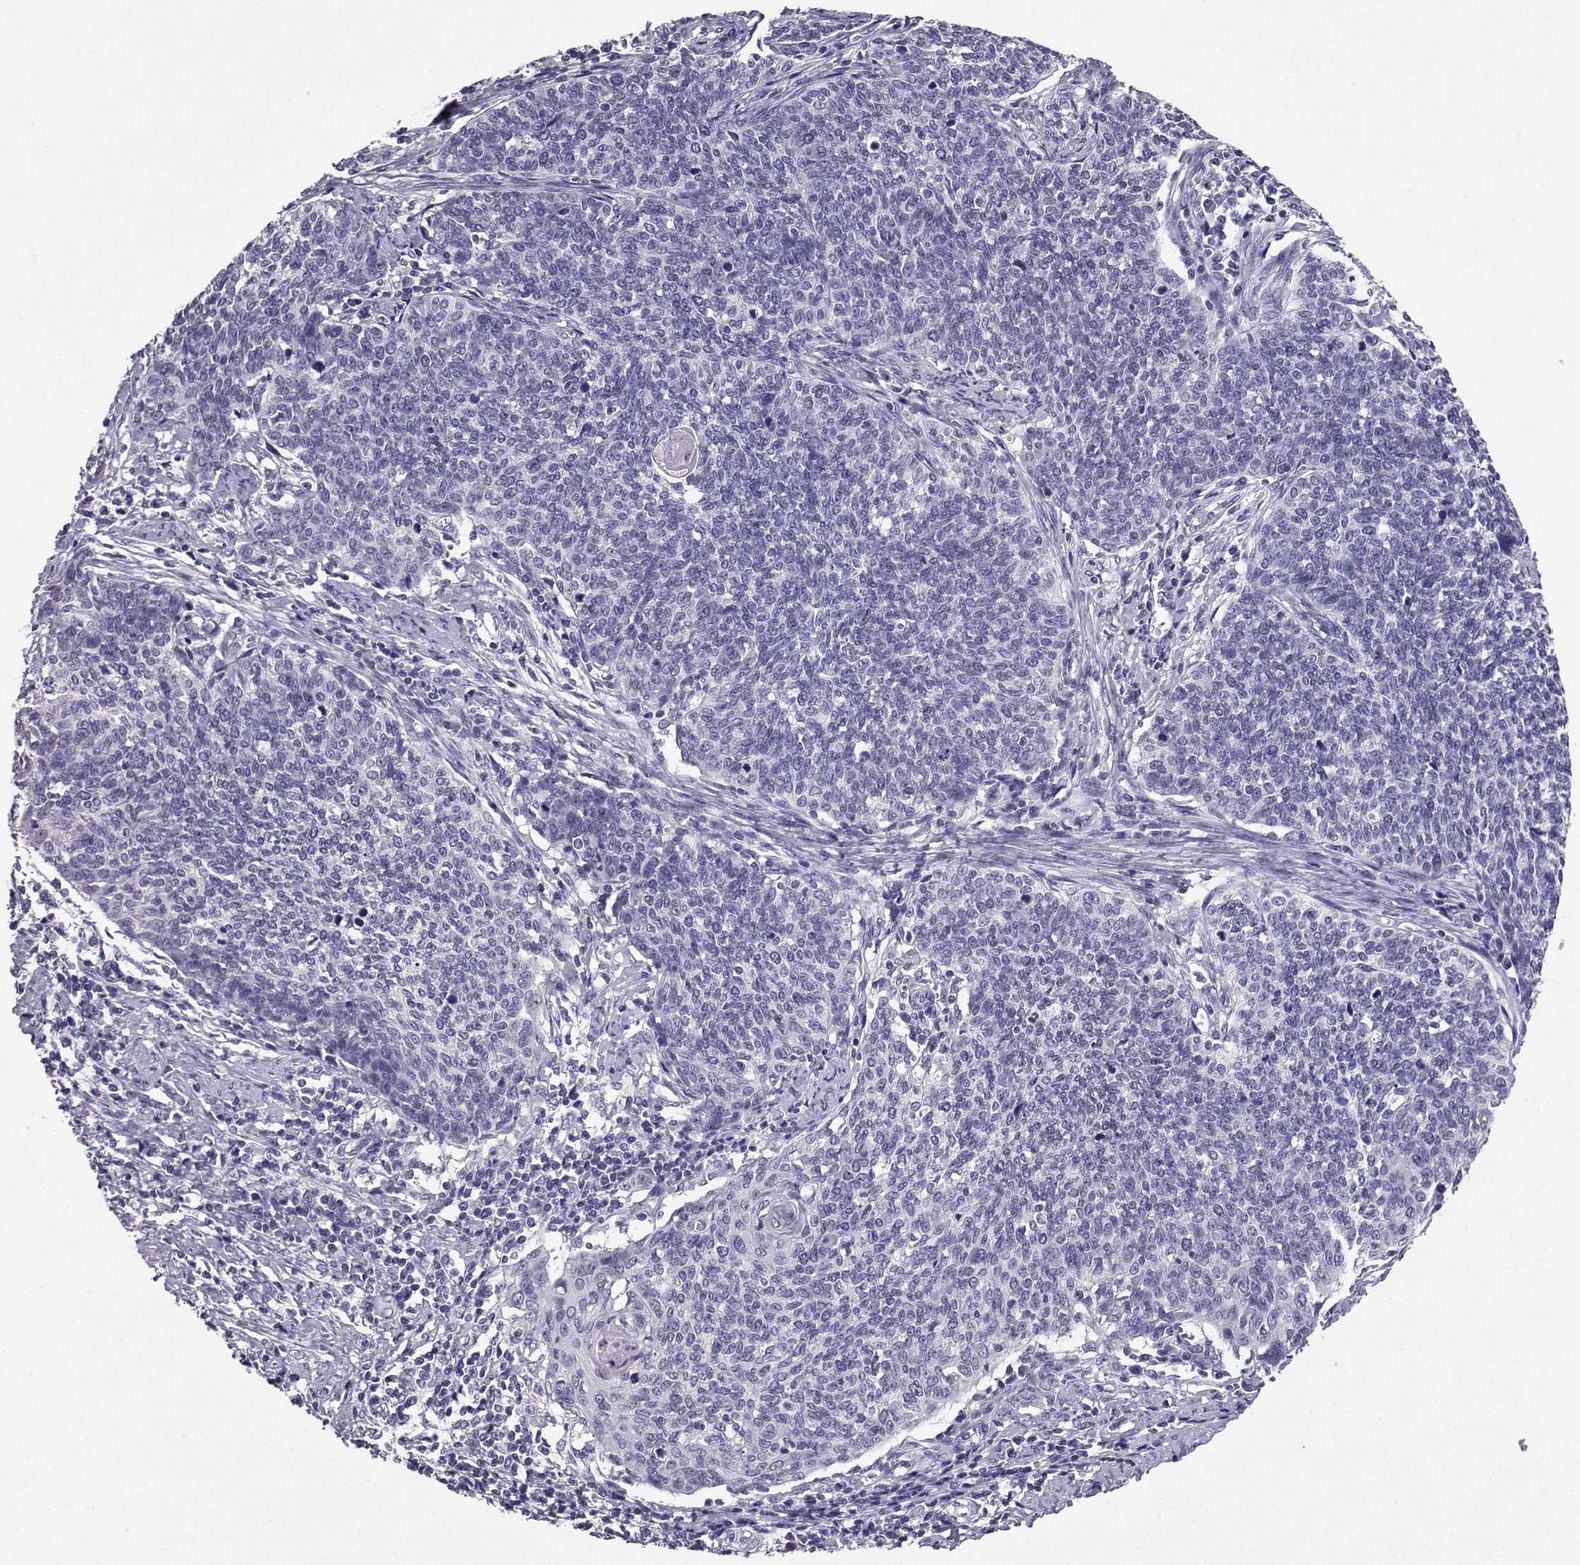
{"staining": {"intensity": "negative", "quantity": "none", "location": "none"}, "tissue": "cervical cancer", "cell_type": "Tumor cells", "image_type": "cancer", "snomed": [{"axis": "morphology", "description": "Squamous cell carcinoma, NOS"}, {"axis": "topography", "description": "Cervix"}], "caption": "This is an immunohistochemistry photomicrograph of human cervical cancer (squamous cell carcinoma). There is no positivity in tumor cells.", "gene": "SPAG11B", "patient": {"sex": "female", "age": 39}}